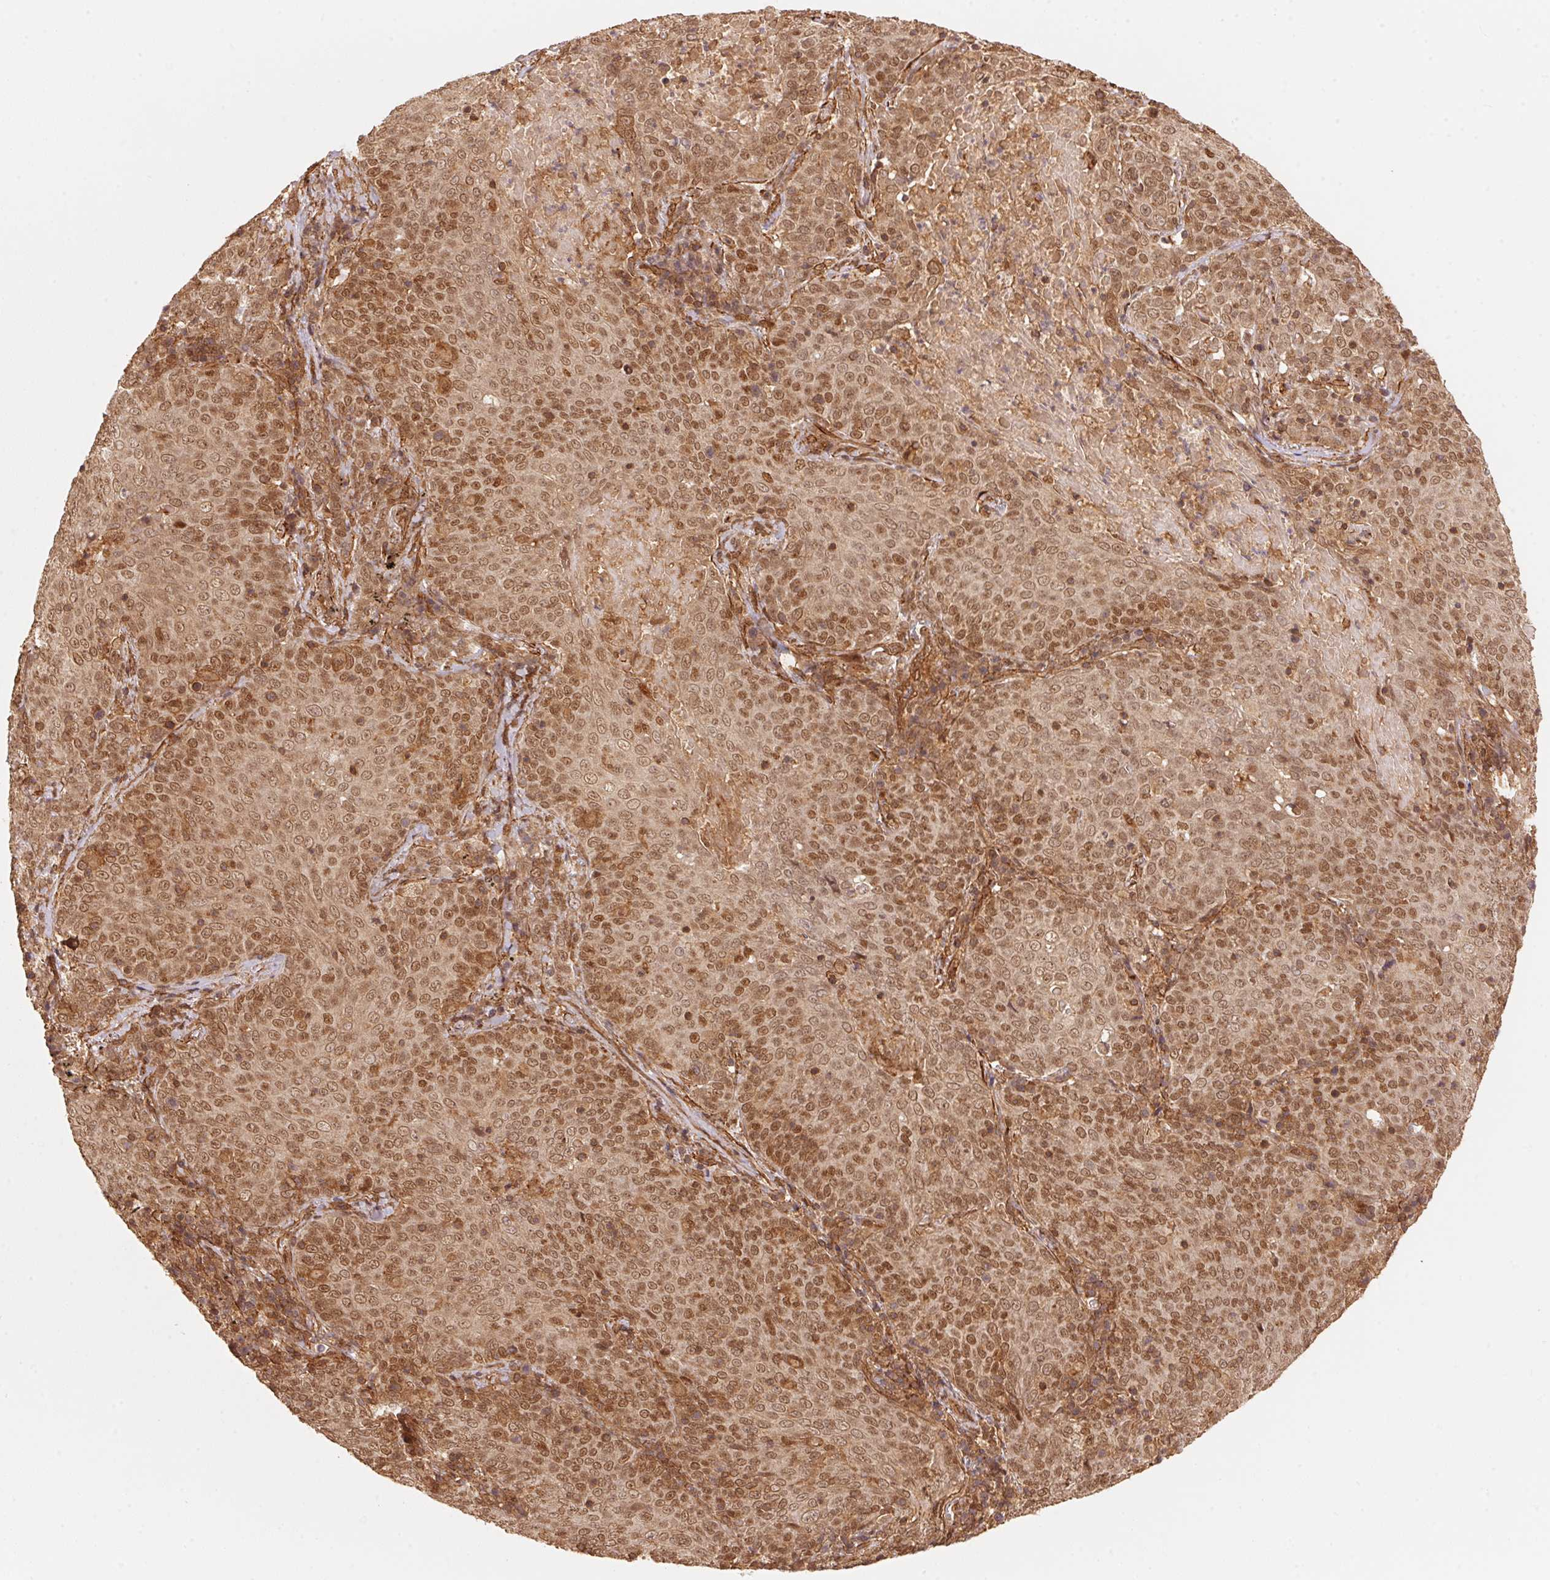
{"staining": {"intensity": "moderate", "quantity": ">75%", "location": "nuclear"}, "tissue": "lung cancer", "cell_type": "Tumor cells", "image_type": "cancer", "snomed": [{"axis": "morphology", "description": "Squamous cell carcinoma, NOS"}, {"axis": "topography", "description": "Lung"}], "caption": "Immunohistochemical staining of human lung cancer demonstrates medium levels of moderate nuclear protein expression in approximately >75% of tumor cells.", "gene": "TNIP2", "patient": {"sex": "male", "age": 82}}